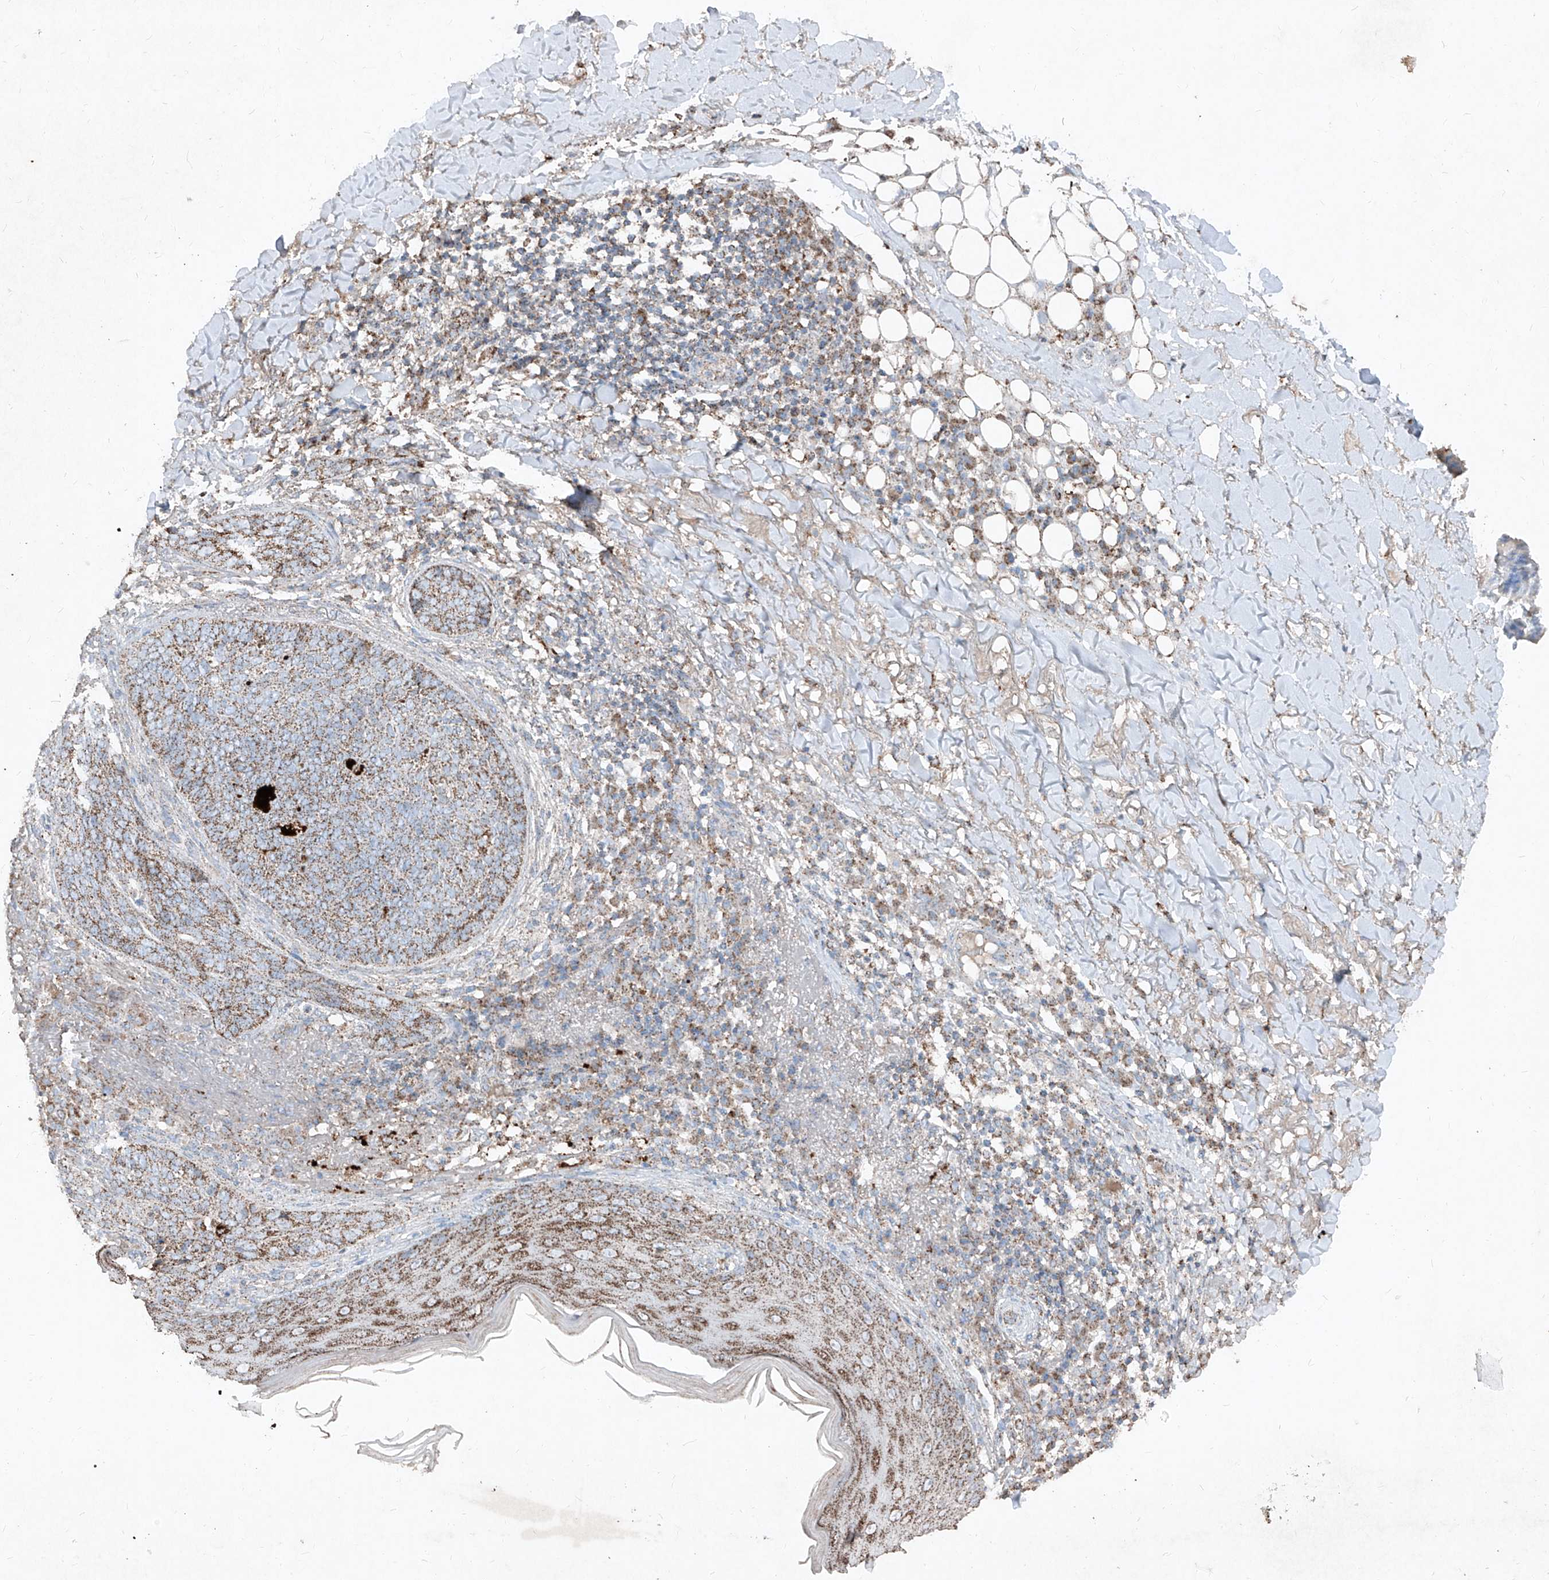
{"staining": {"intensity": "moderate", "quantity": "25%-75%", "location": "cytoplasmic/membranous"}, "tissue": "skin cancer", "cell_type": "Tumor cells", "image_type": "cancer", "snomed": [{"axis": "morphology", "description": "Basal cell carcinoma"}, {"axis": "topography", "description": "Skin"}], "caption": "Skin cancer (basal cell carcinoma) stained with DAB immunohistochemistry (IHC) demonstrates medium levels of moderate cytoplasmic/membranous staining in approximately 25%-75% of tumor cells. Ihc stains the protein of interest in brown and the nuclei are stained blue.", "gene": "ABCD3", "patient": {"sex": "male", "age": 85}}